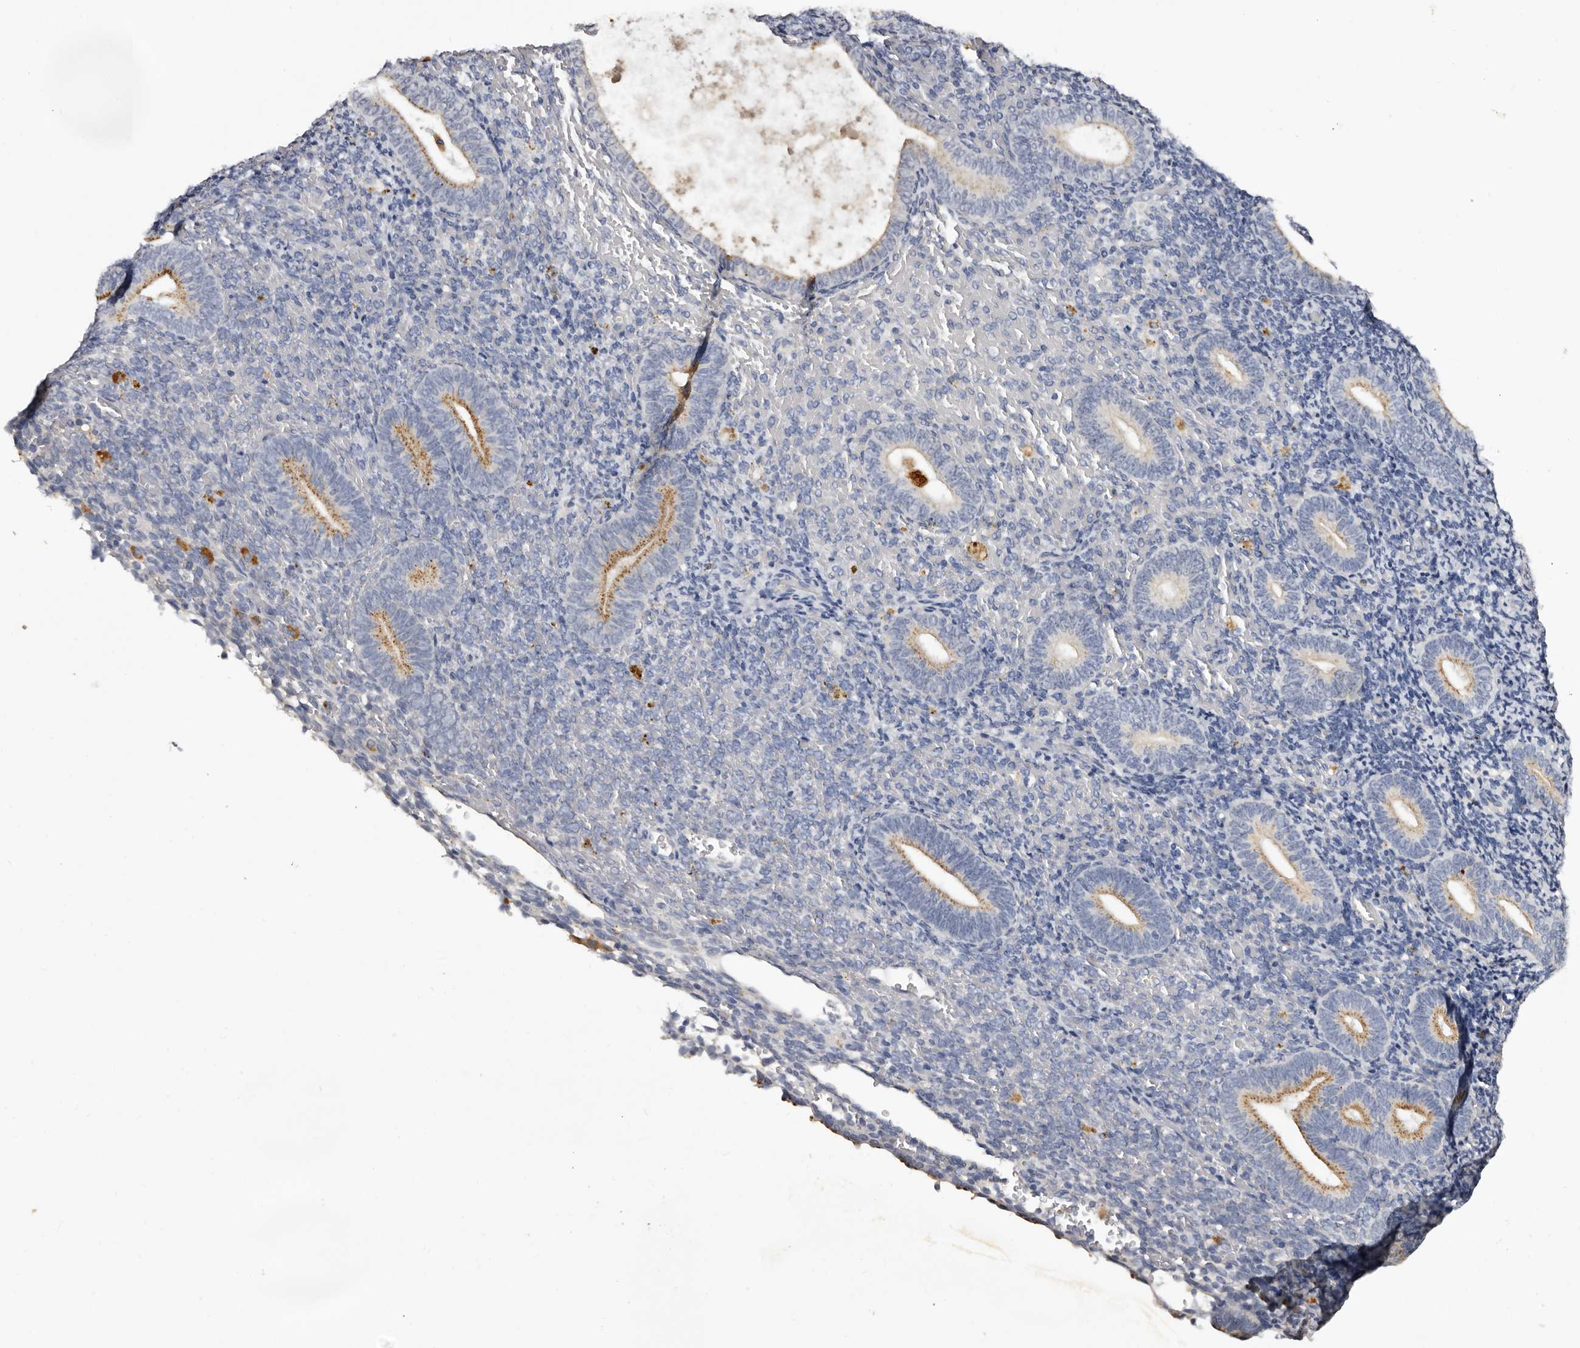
{"staining": {"intensity": "negative", "quantity": "none", "location": "none"}, "tissue": "endometrium", "cell_type": "Cells in endometrial stroma", "image_type": "normal", "snomed": [{"axis": "morphology", "description": "Normal tissue, NOS"}, {"axis": "topography", "description": "Endometrium"}], "caption": "Immunohistochemical staining of normal human endometrium reveals no significant positivity in cells in endometrial stroma. (Brightfield microscopy of DAB (3,3'-diaminobenzidine) immunohistochemistry (IHC) at high magnification).", "gene": "DAP", "patient": {"sex": "female", "age": 51}}